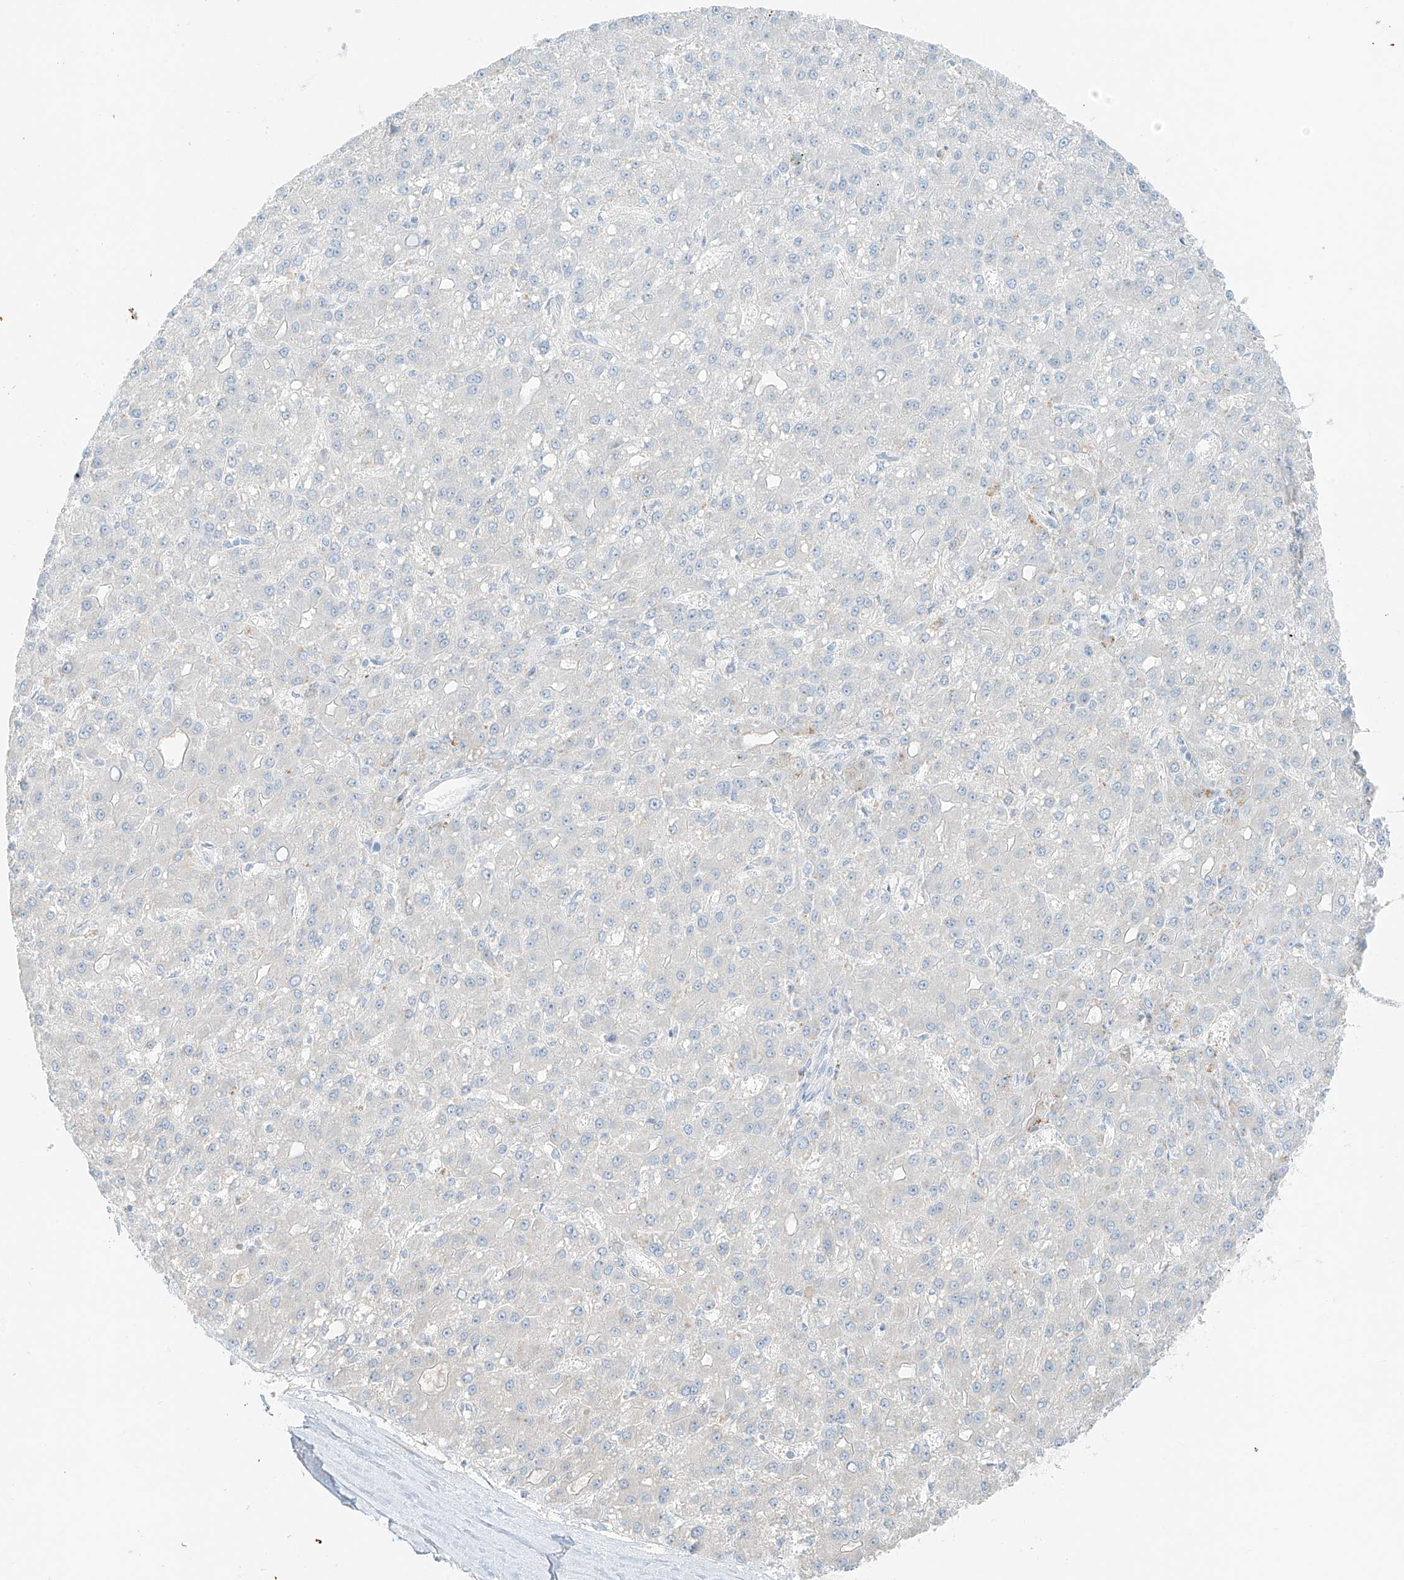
{"staining": {"intensity": "negative", "quantity": "none", "location": "none"}, "tissue": "liver cancer", "cell_type": "Tumor cells", "image_type": "cancer", "snomed": [{"axis": "morphology", "description": "Carcinoma, Hepatocellular, NOS"}, {"axis": "topography", "description": "Liver"}], "caption": "Micrograph shows no protein positivity in tumor cells of liver cancer (hepatocellular carcinoma) tissue. (DAB (3,3'-diaminobenzidine) immunohistochemistry, high magnification).", "gene": "FSTL1", "patient": {"sex": "male", "age": 67}}